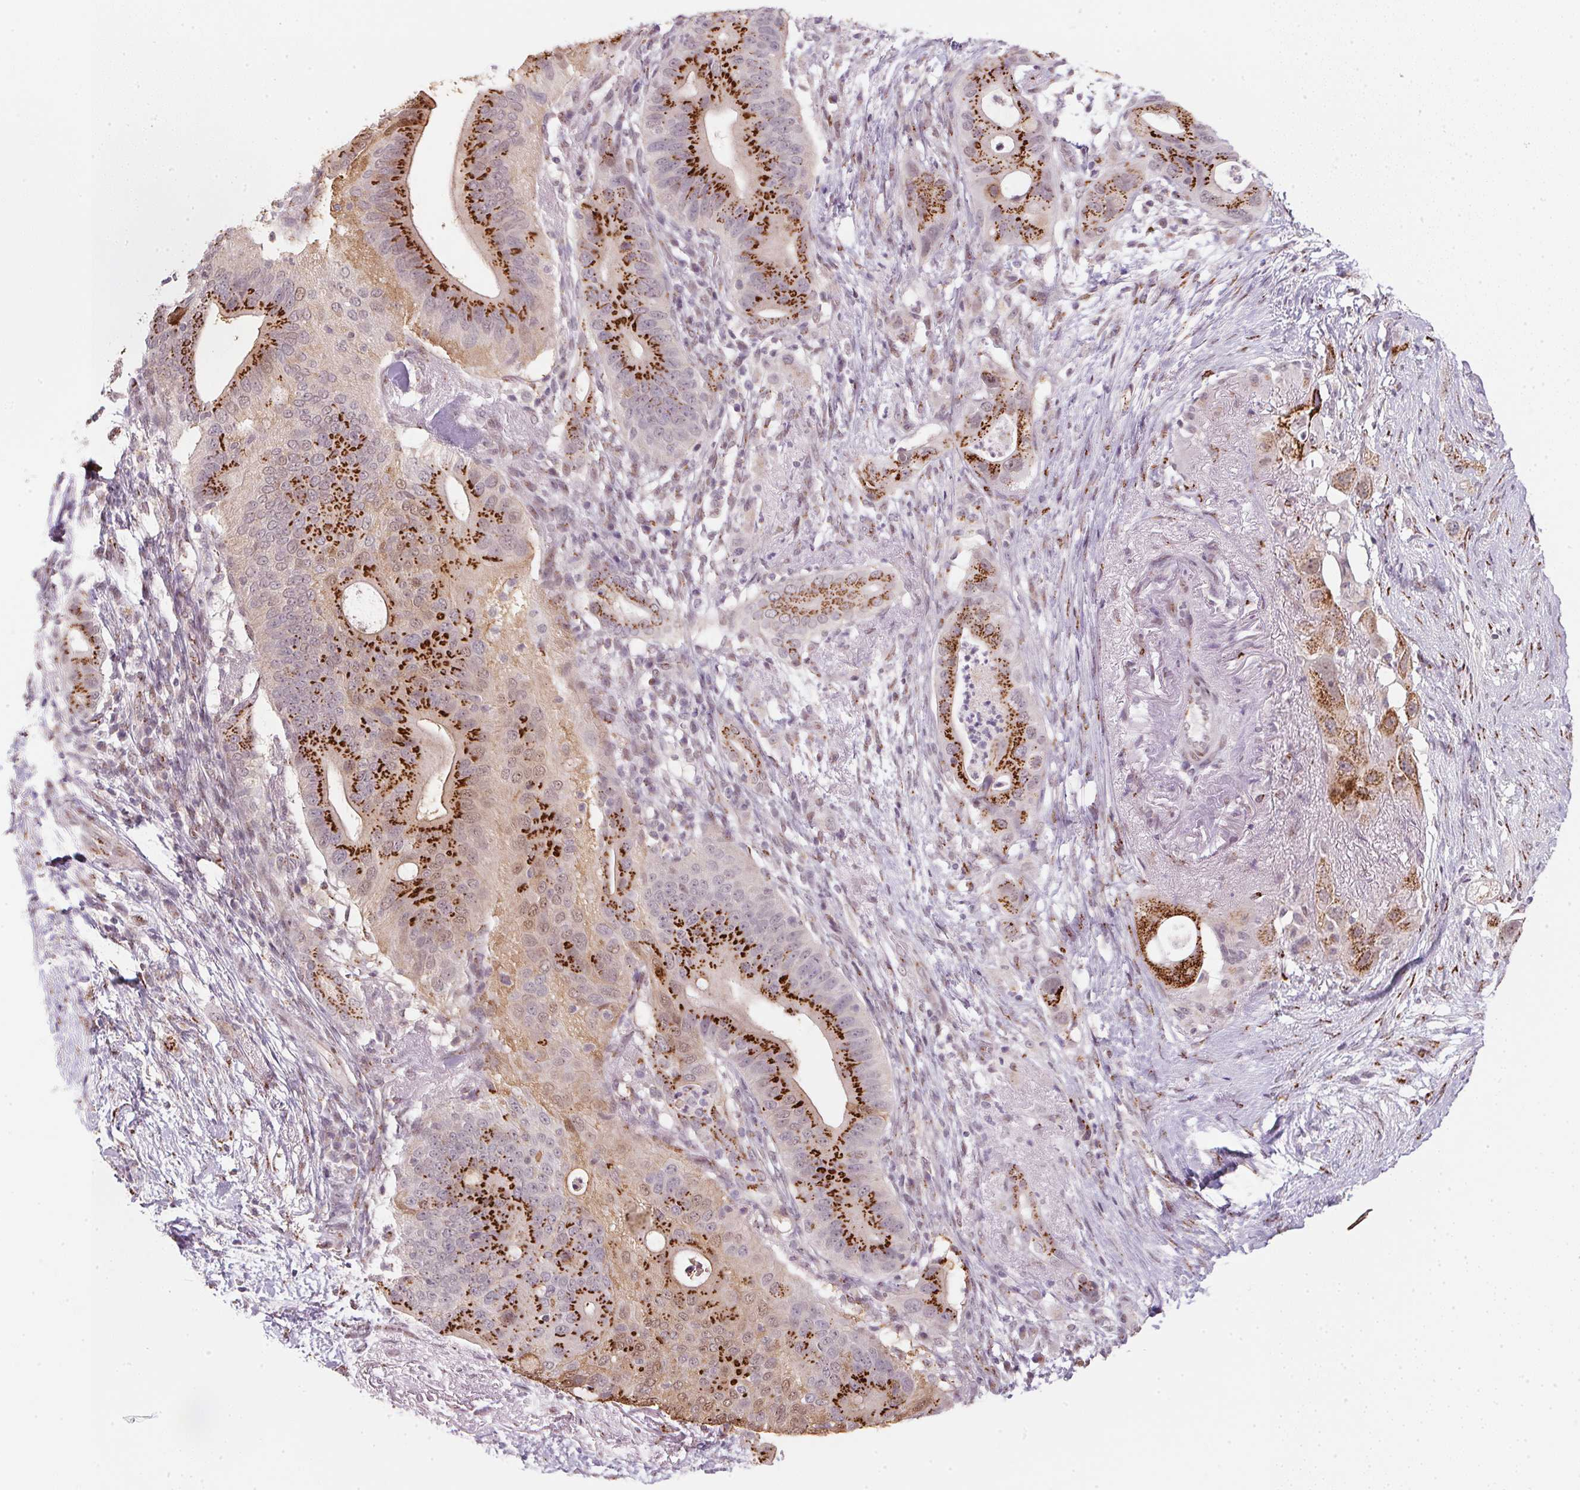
{"staining": {"intensity": "strong", "quantity": ">75%", "location": "cytoplasmic/membranous"}, "tissue": "pancreatic cancer", "cell_type": "Tumor cells", "image_type": "cancer", "snomed": [{"axis": "morphology", "description": "Adenocarcinoma, NOS"}, {"axis": "topography", "description": "Pancreas"}], "caption": "Pancreatic cancer (adenocarcinoma) stained for a protein demonstrates strong cytoplasmic/membranous positivity in tumor cells.", "gene": "RAB22A", "patient": {"sex": "female", "age": 72}}